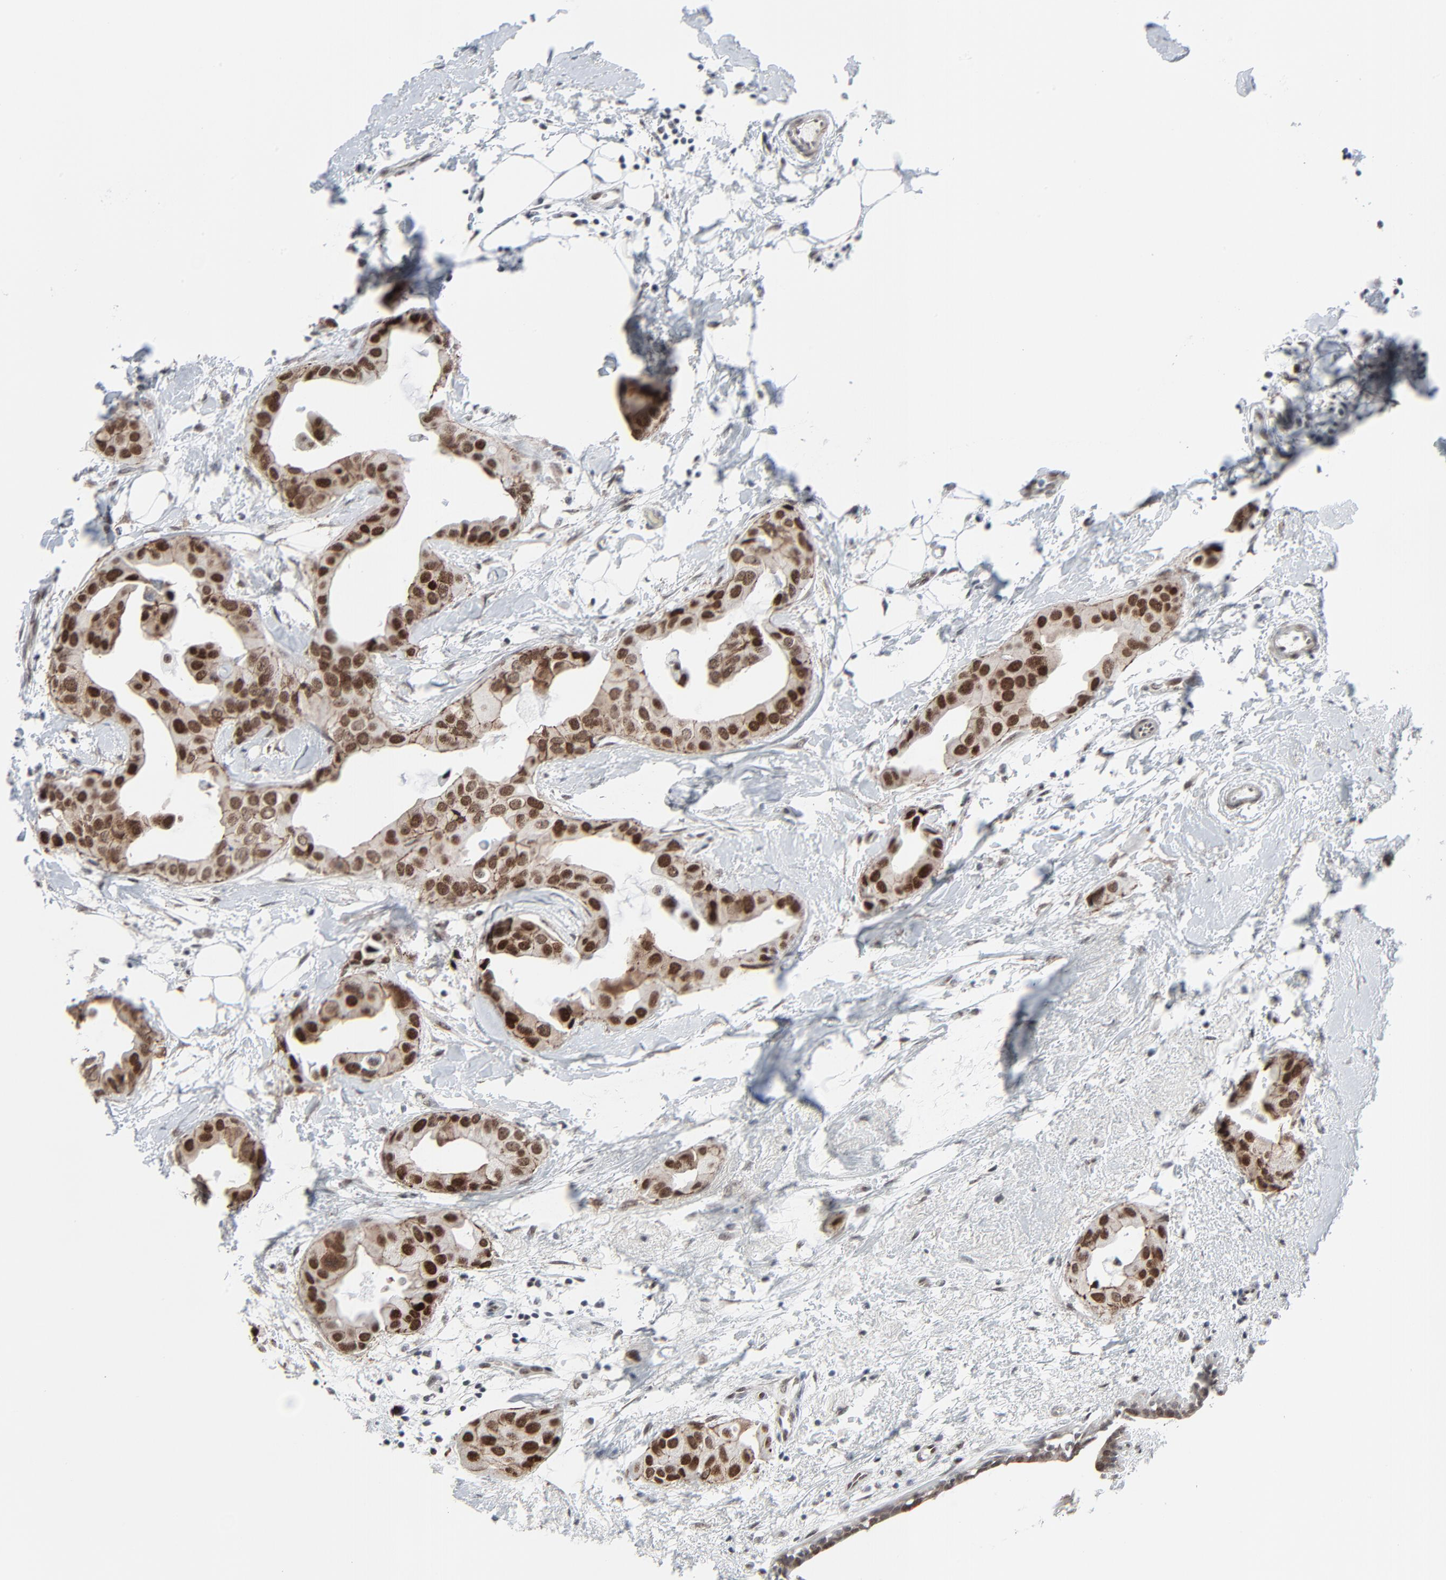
{"staining": {"intensity": "moderate", "quantity": ">75%", "location": "nuclear"}, "tissue": "breast cancer", "cell_type": "Tumor cells", "image_type": "cancer", "snomed": [{"axis": "morphology", "description": "Duct carcinoma"}, {"axis": "topography", "description": "Breast"}], "caption": "IHC photomicrograph of human breast cancer (intraductal carcinoma) stained for a protein (brown), which reveals medium levels of moderate nuclear positivity in about >75% of tumor cells.", "gene": "FBXO28", "patient": {"sex": "female", "age": 40}}